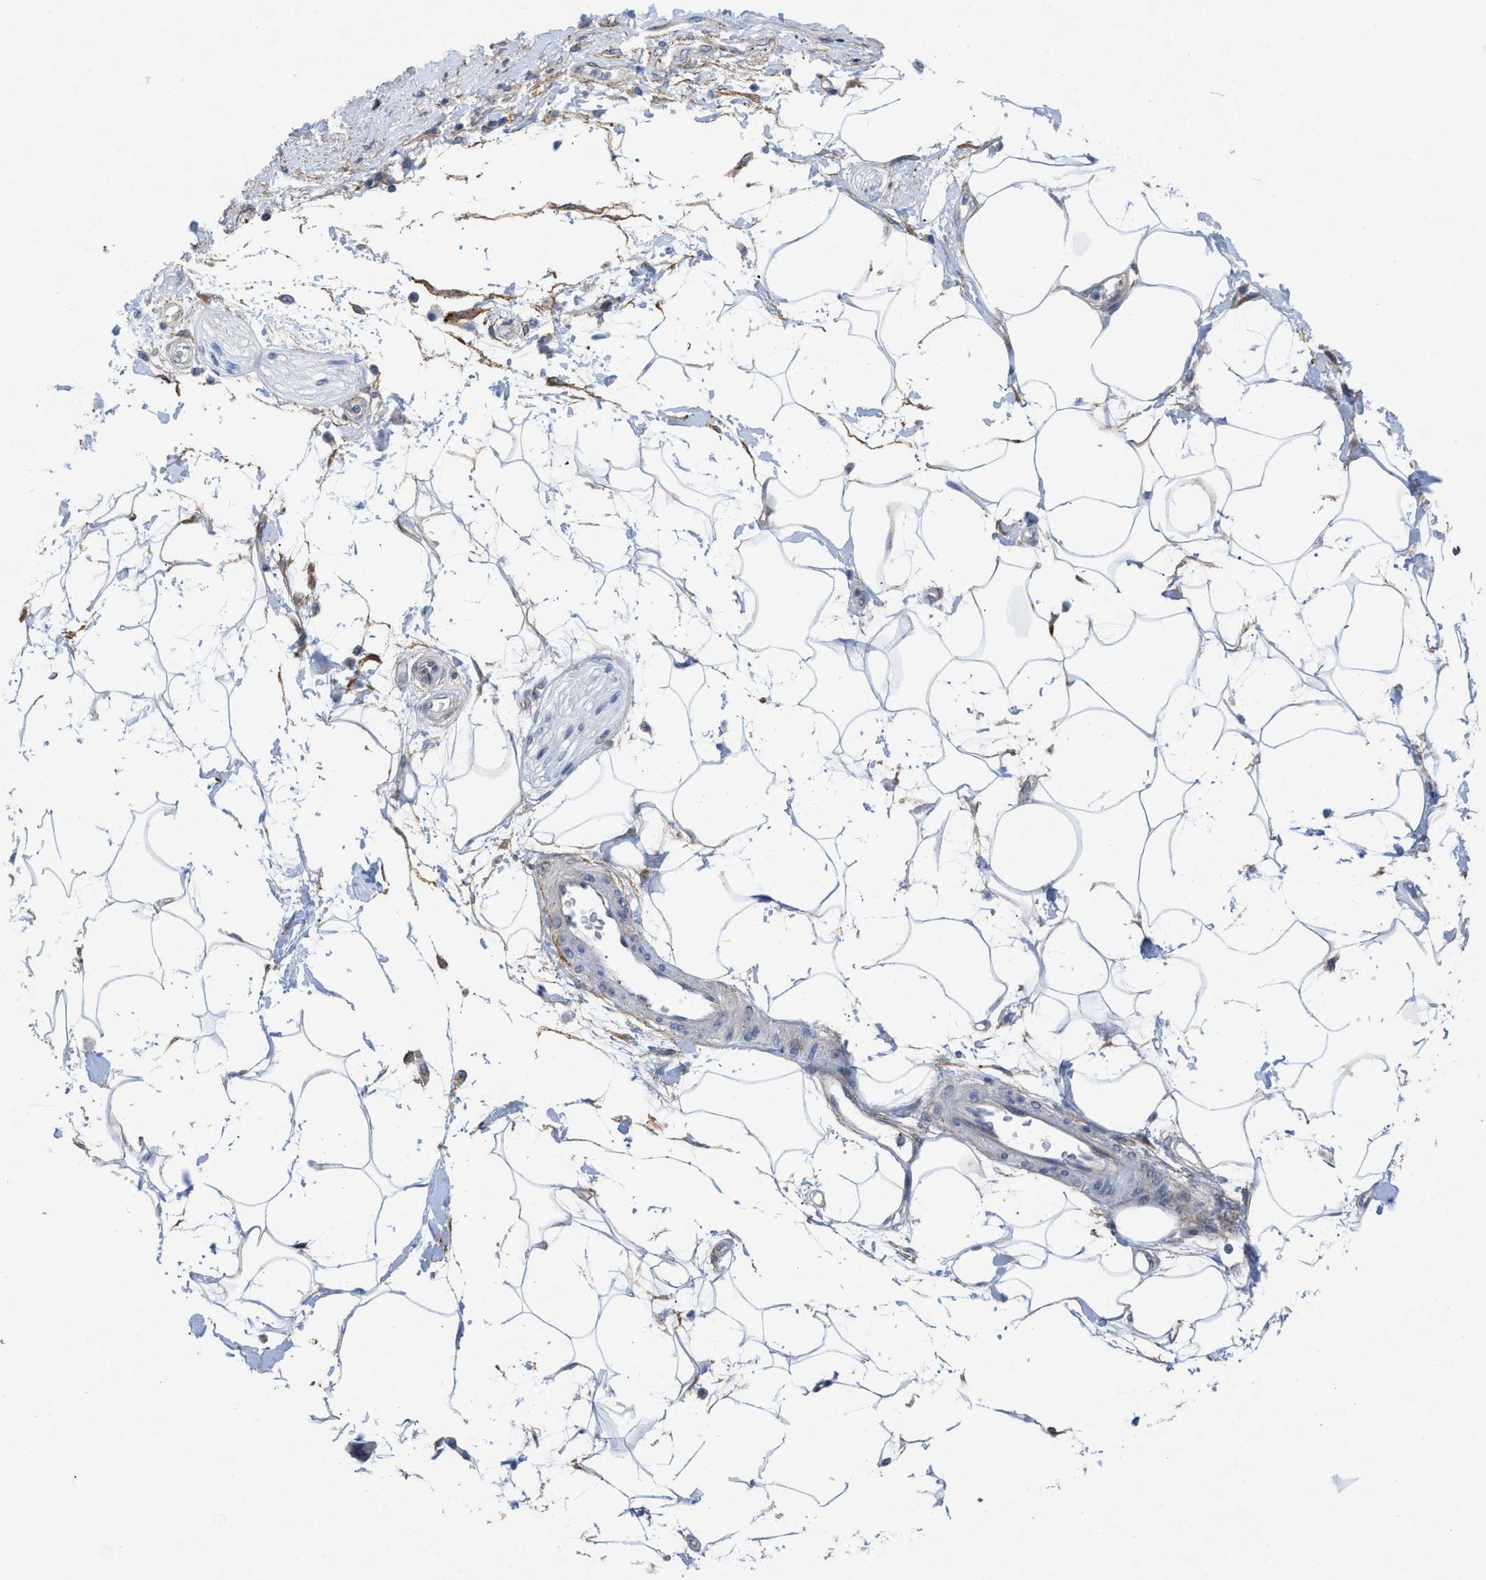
{"staining": {"intensity": "negative", "quantity": "none", "location": "none"}, "tissue": "adipose tissue", "cell_type": "Adipocytes", "image_type": "normal", "snomed": [{"axis": "morphology", "description": "Normal tissue, NOS"}, {"axis": "morphology", "description": "Adenocarcinoma, NOS"}, {"axis": "topography", "description": "Duodenum"}, {"axis": "topography", "description": "Peripheral nerve tissue"}], "caption": "Adipose tissue stained for a protein using immunohistochemistry shows no expression adipocytes.", "gene": "PDGFRA", "patient": {"sex": "female", "age": 60}}